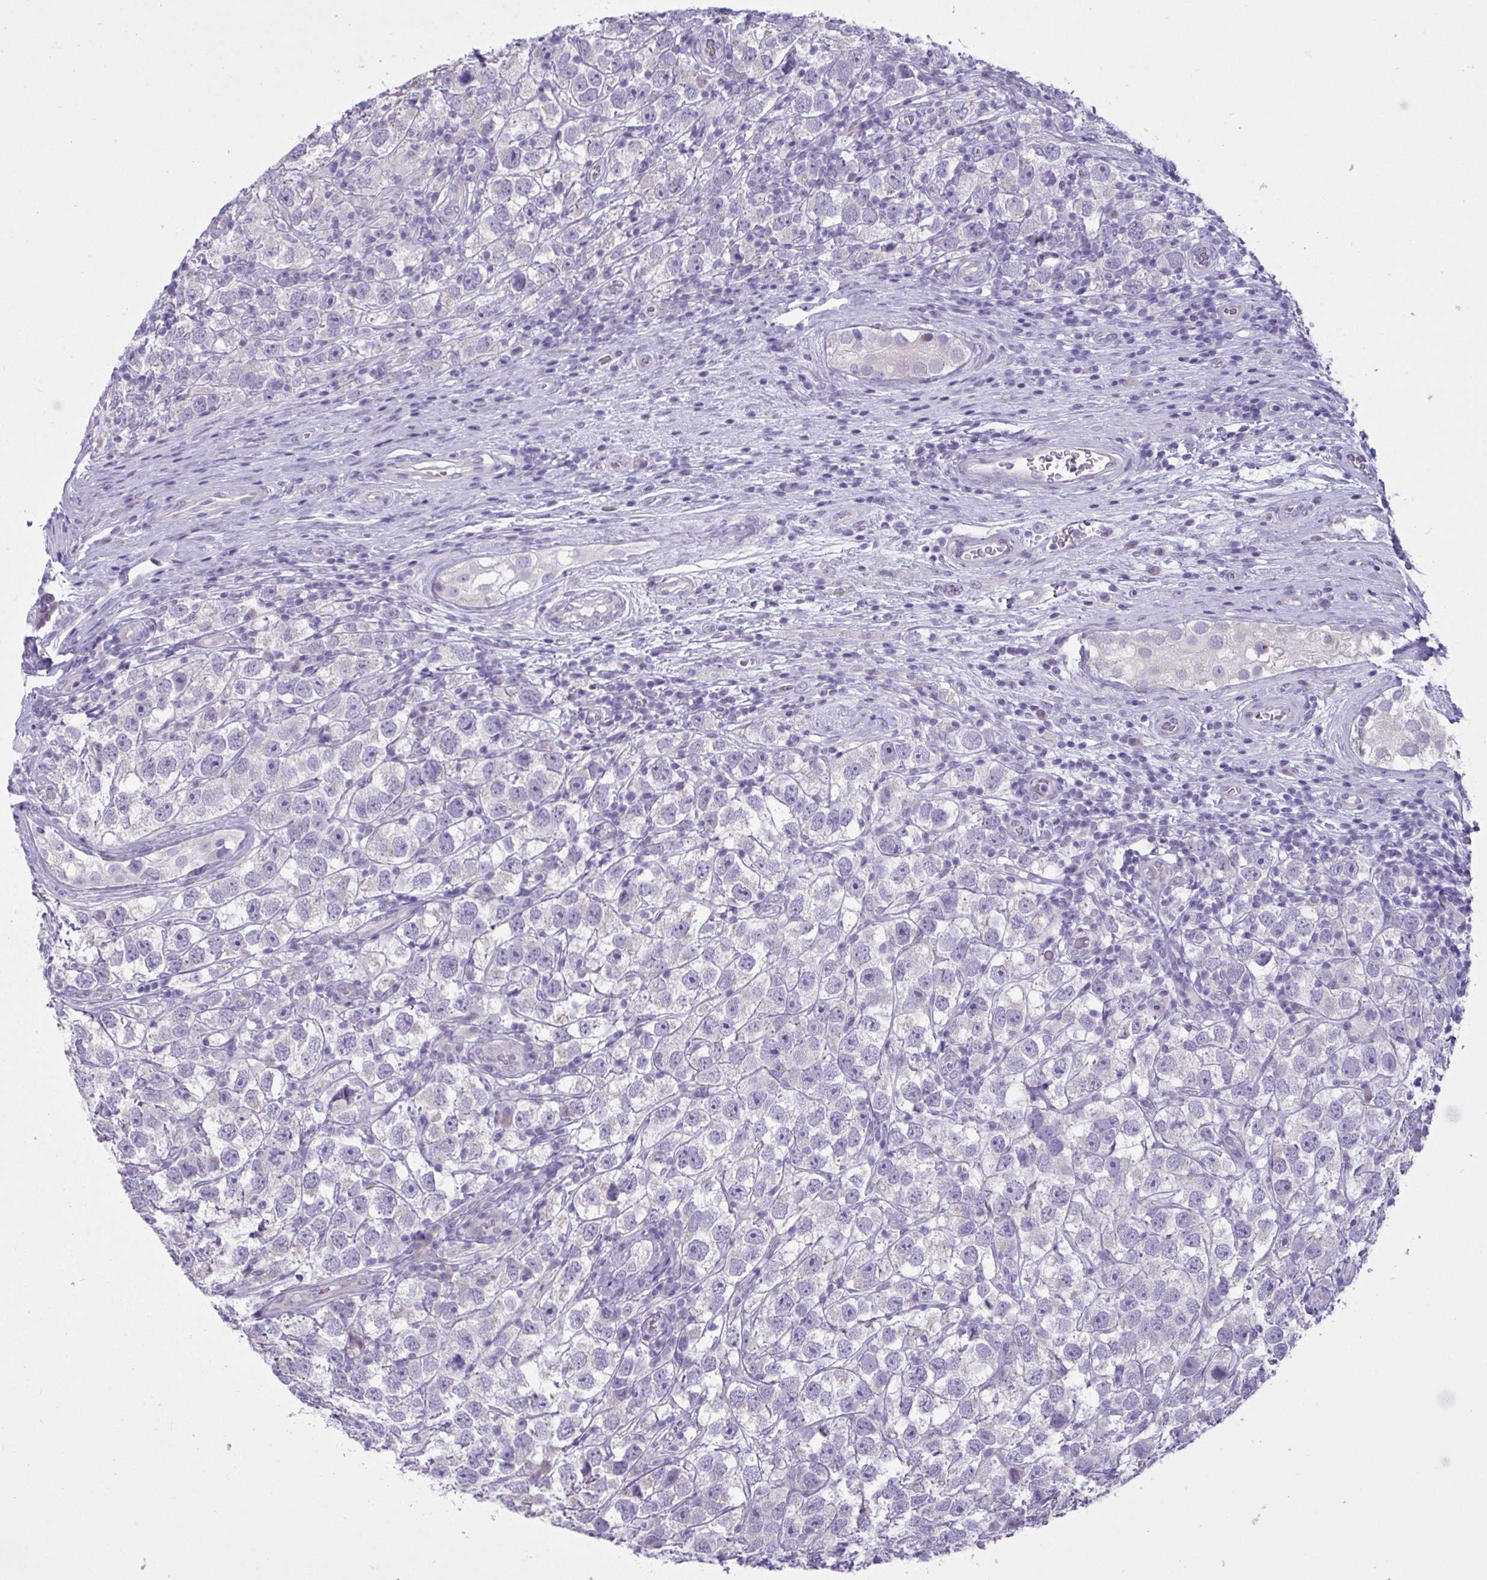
{"staining": {"intensity": "negative", "quantity": "none", "location": "none"}, "tissue": "testis cancer", "cell_type": "Tumor cells", "image_type": "cancer", "snomed": [{"axis": "morphology", "description": "Seminoma, NOS"}, {"axis": "topography", "description": "Testis"}], "caption": "High magnification brightfield microscopy of testis cancer stained with DAB (brown) and counterstained with hematoxylin (blue): tumor cells show no significant staining. (DAB (3,3'-diaminobenzidine) immunohistochemistry, high magnification).", "gene": "C4orf33", "patient": {"sex": "male", "age": 26}}